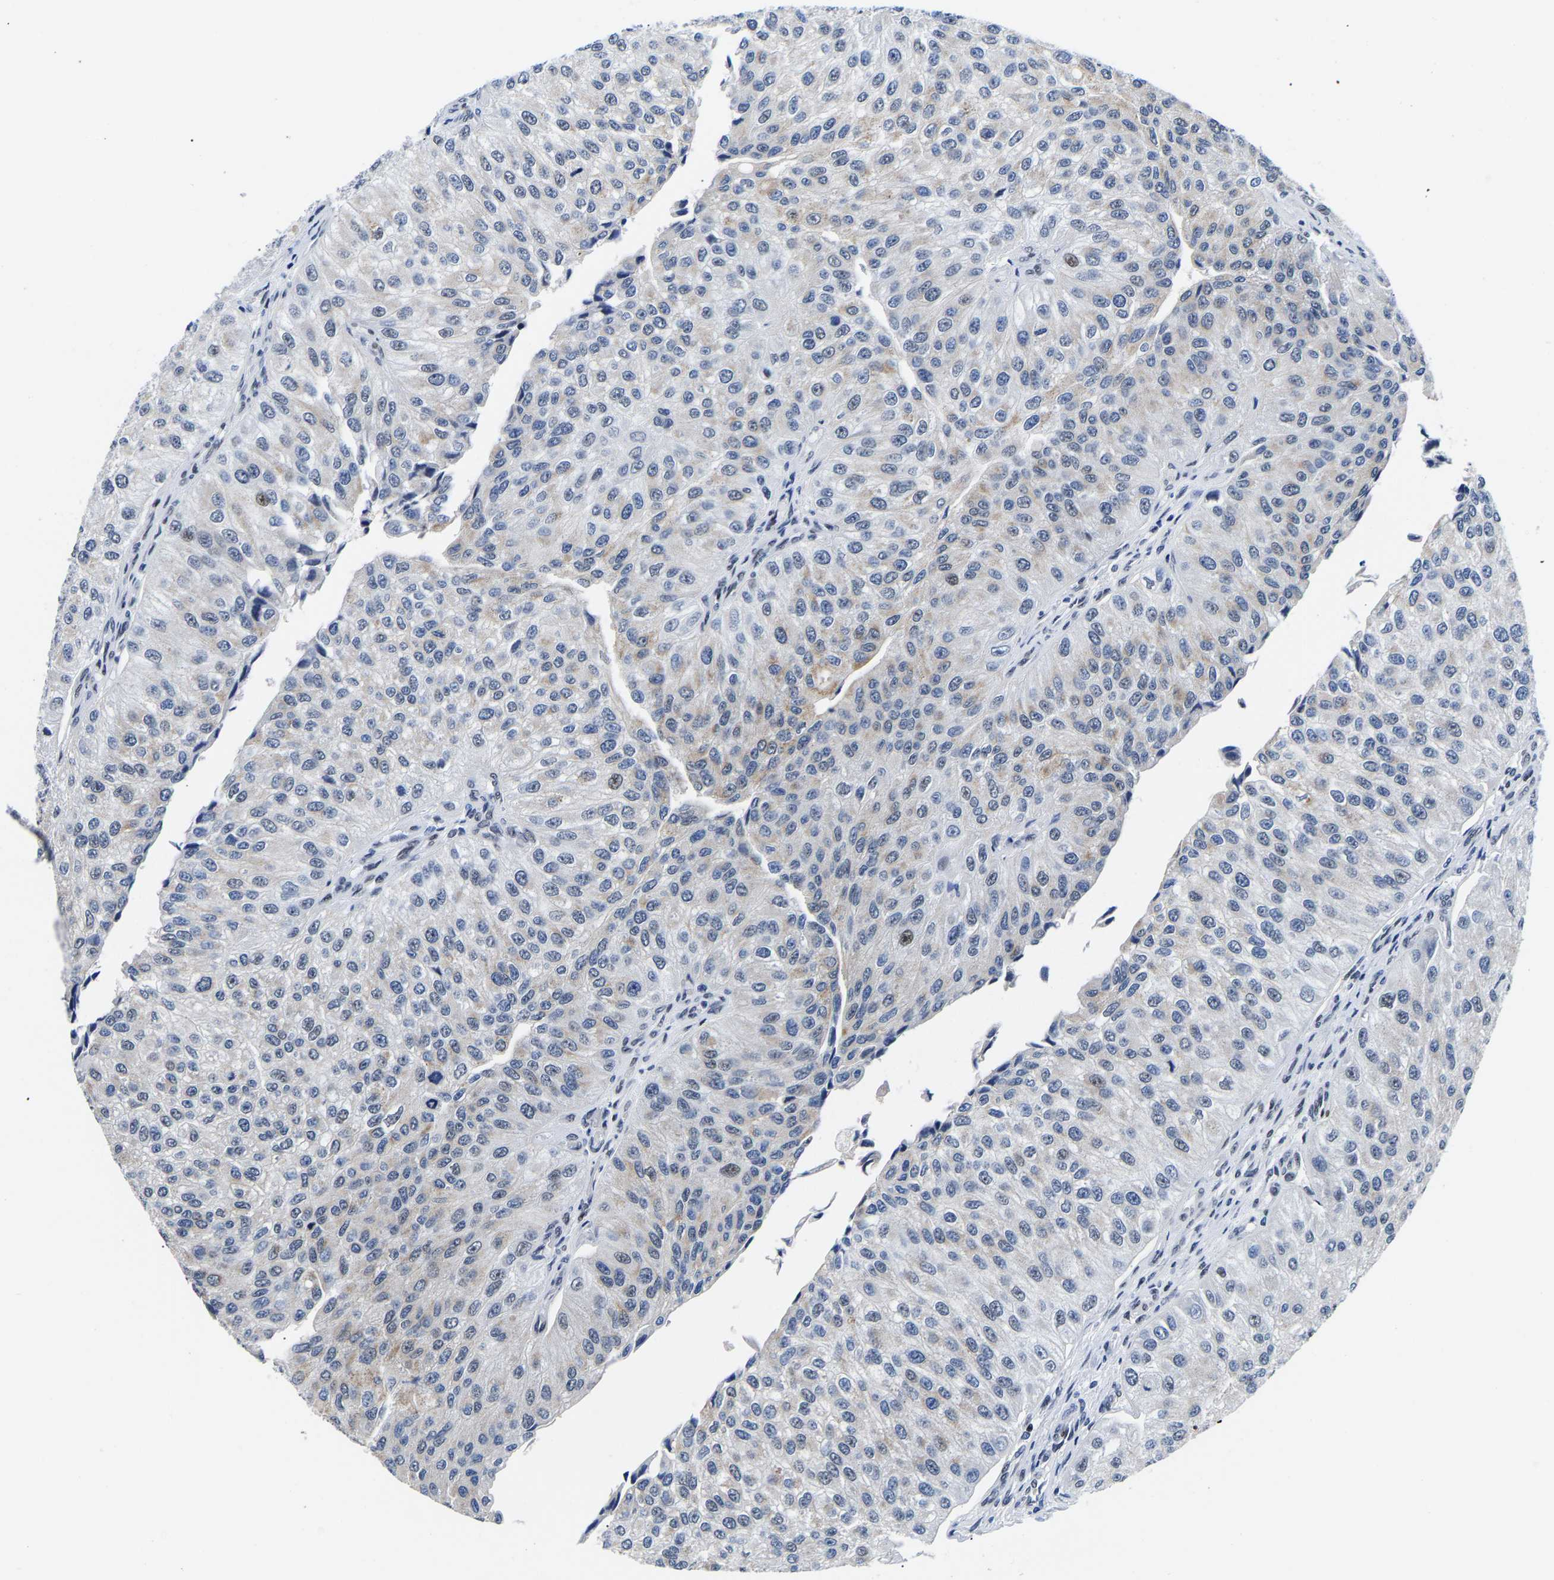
{"staining": {"intensity": "negative", "quantity": "none", "location": "none"}, "tissue": "urothelial cancer", "cell_type": "Tumor cells", "image_type": "cancer", "snomed": [{"axis": "morphology", "description": "Urothelial carcinoma, High grade"}, {"axis": "topography", "description": "Kidney"}, {"axis": "topography", "description": "Urinary bladder"}], "caption": "High-grade urothelial carcinoma was stained to show a protein in brown. There is no significant positivity in tumor cells.", "gene": "PTRHD1", "patient": {"sex": "male", "age": 77}}